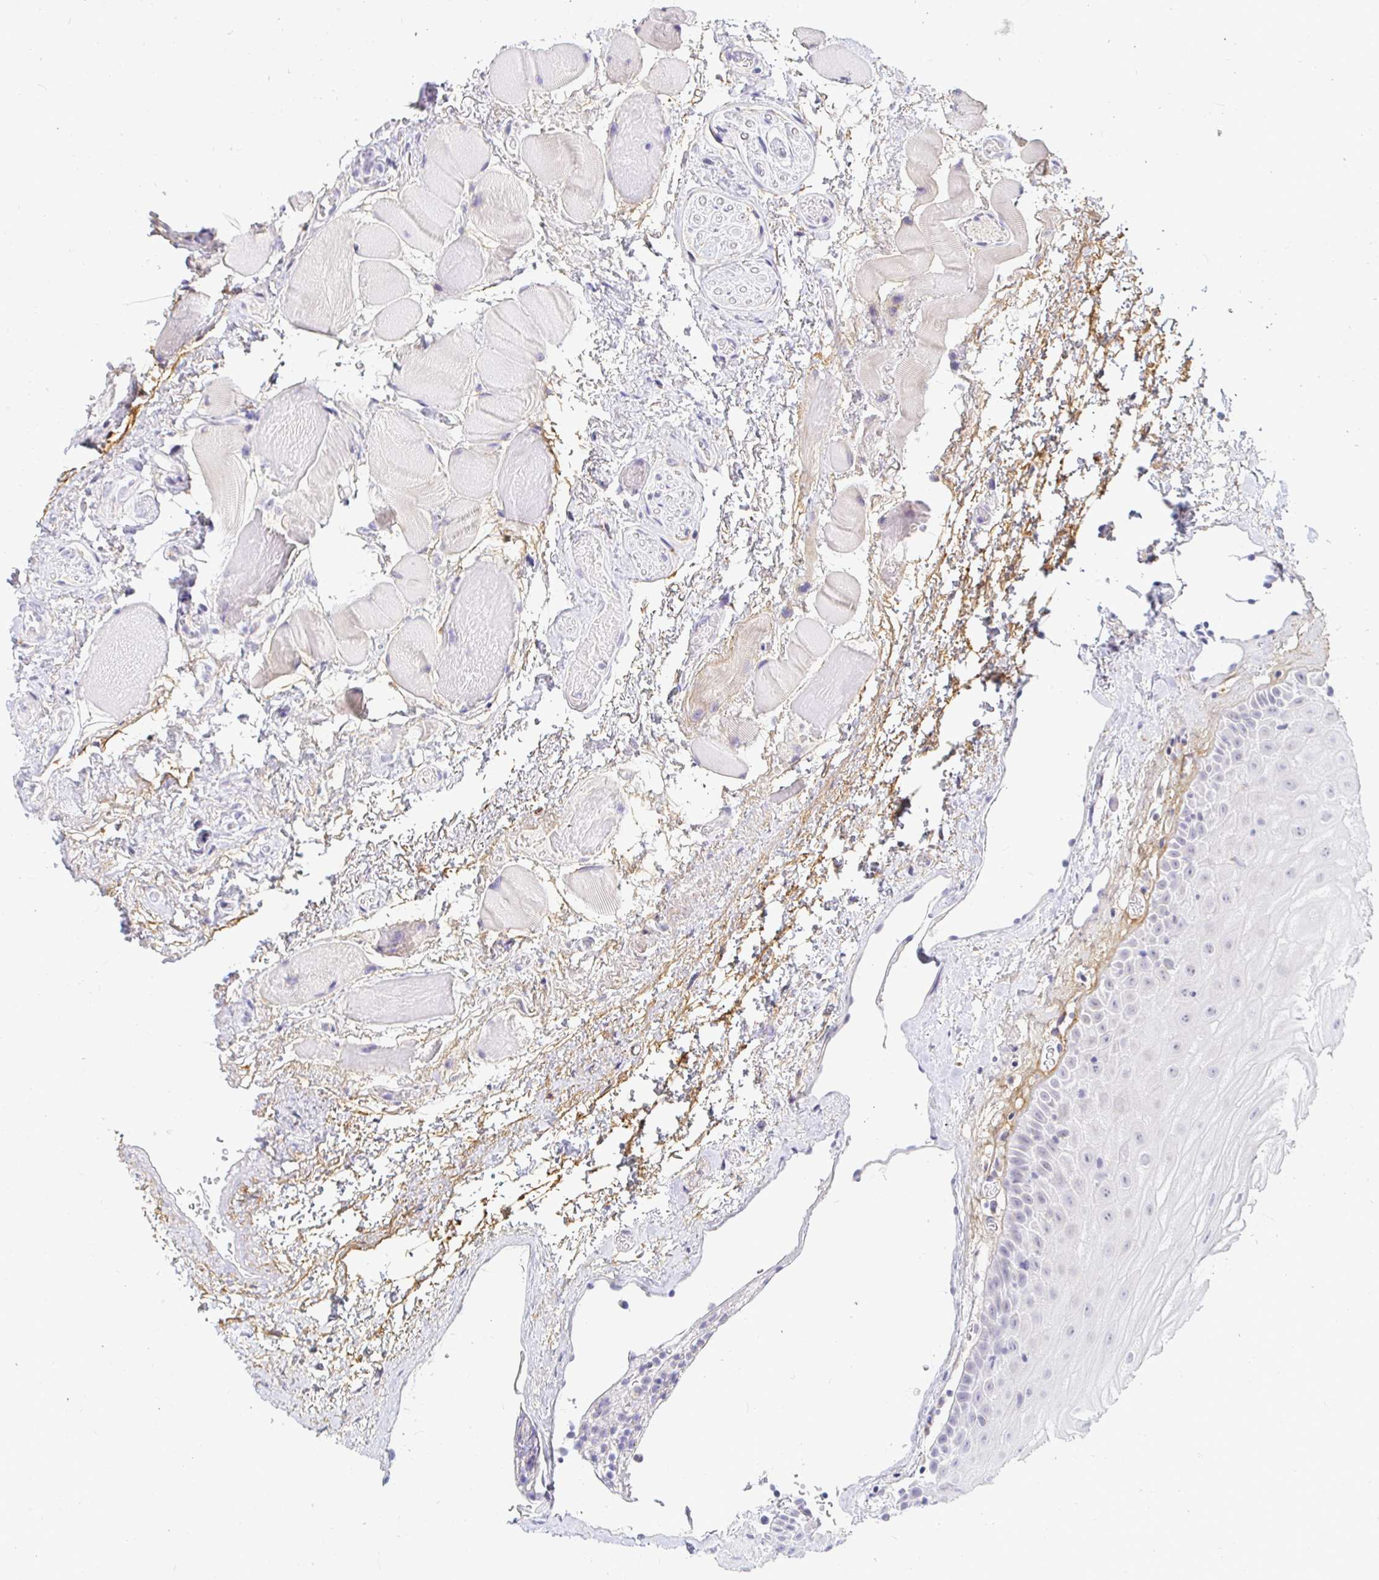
{"staining": {"intensity": "weak", "quantity": "<25%", "location": "cytoplasmic/membranous"}, "tissue": "oral mucosa", "cell_type": "Squamous epithelial cells", "image_type": "normal", "snomed": [{"axis": "morphology", "description": "Normal tissue, NOS"}, {"axis": "topography", "description": "Oral tissue"}], "caption": "Protein analysis of unremarkable oral mucosa shows no significant expression in squamous epithelial cells. (DAB (3,3'-diaminobenzidine) immunohistochemistry with hematoxylin counter stain).", "gene": "OR51D1", "patient": {"sex": "female", "age": 82}}